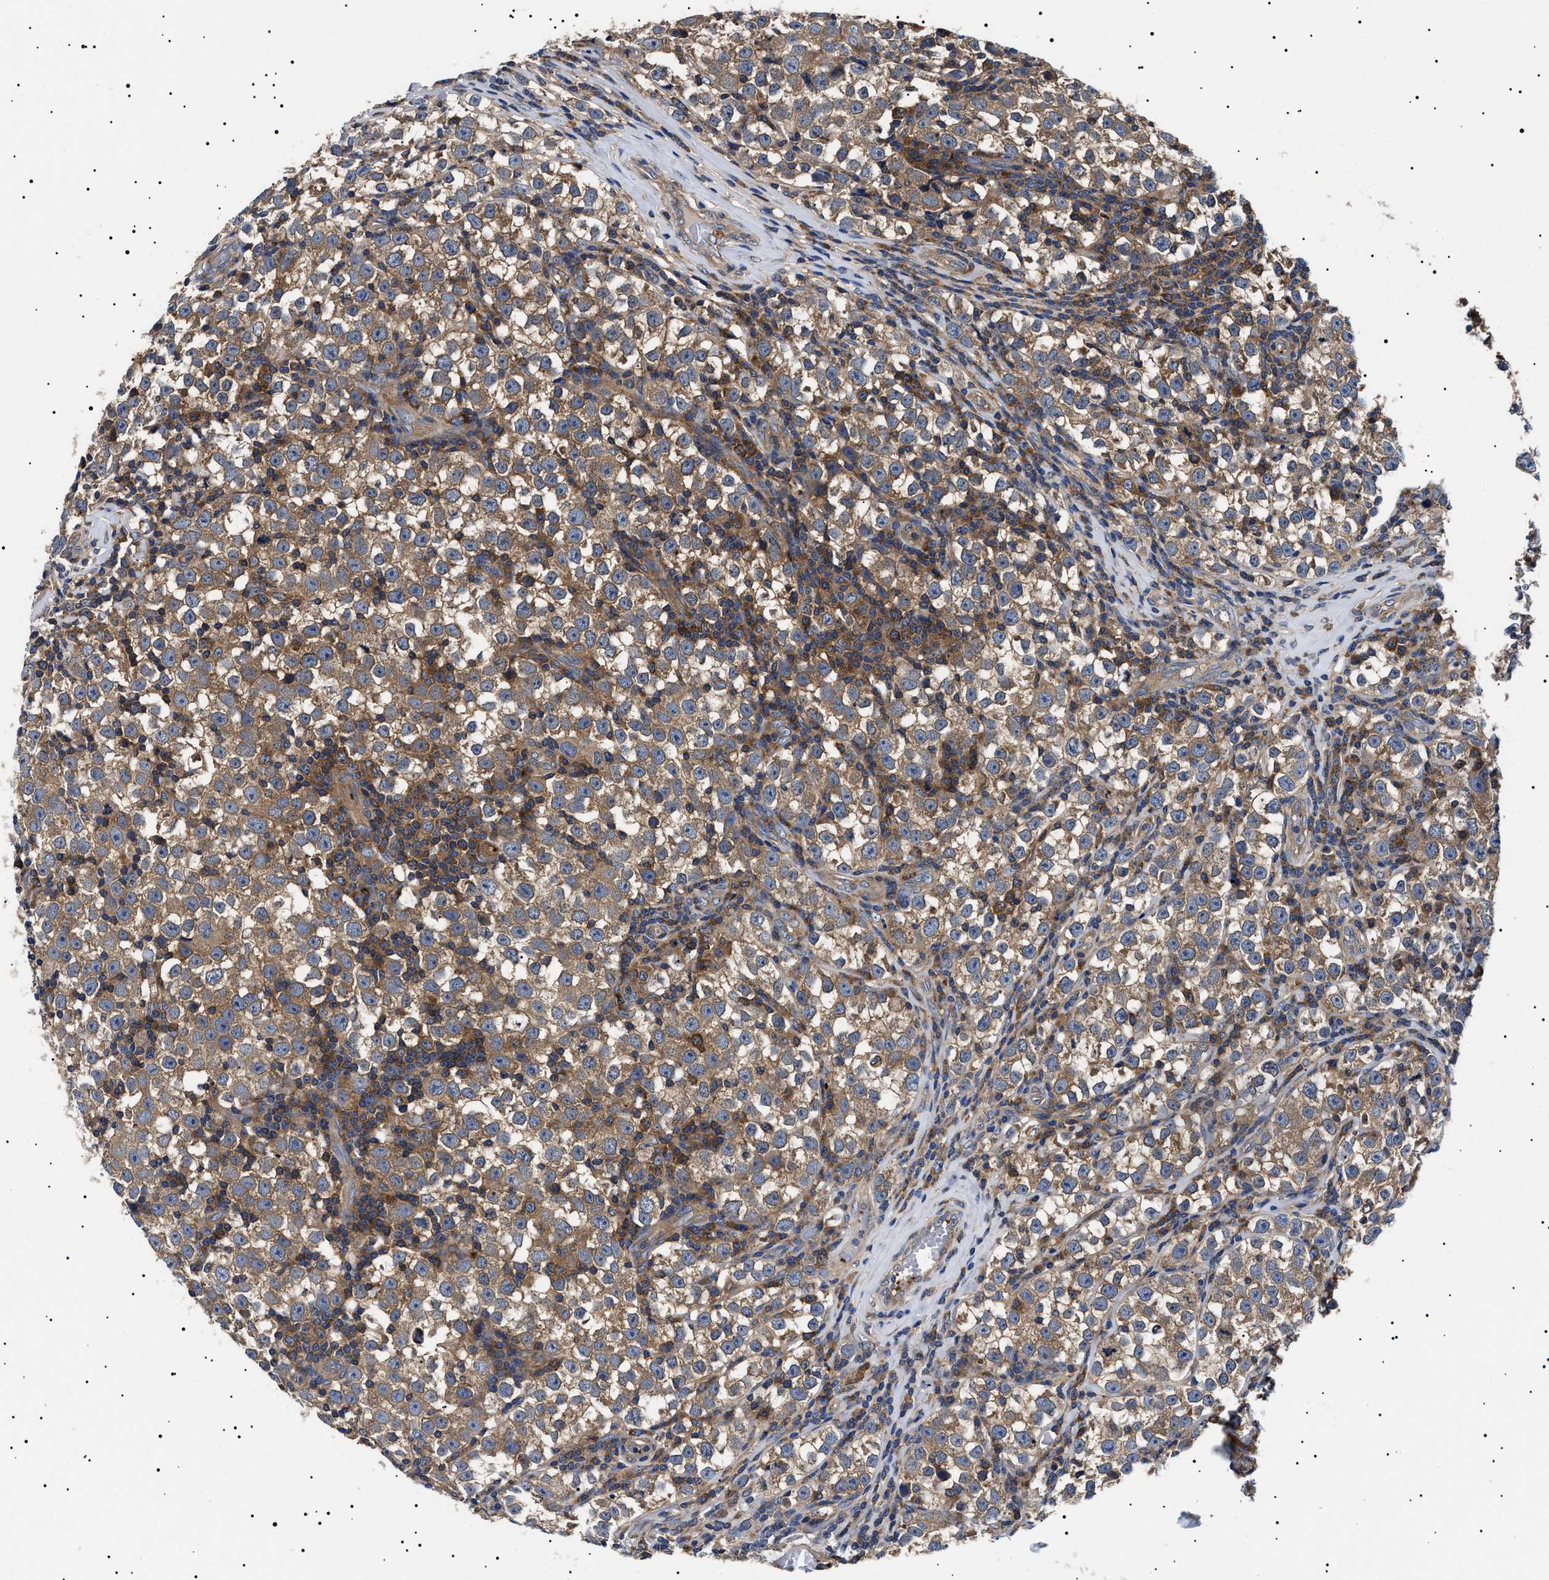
{"staining": {"intensity": "weak", "quantity": ">75%", "location": "cytoplasmic/membranous"}, "tissue": "testis cancer", "cell_type": "Tumor cells", "image_type": "cancer", "snomed": [{"axis": "morphology", "description": "Normal tissue, NOS"}, {"axis": "morphology", "description": "Seminoma, NOS"}, {"axis": "topography", "description": "Testis"}], "caption": "Immunohistochemistry photomicrograph of neoplastic tissue: human testis cancer stained using immunohistochemistry (IHC) shows low levels of weak protein expression localized specifically in the cytoplasmic/membranous of tumor cells, appearing as a cytoplasmic/membranous brown color.", "gene": "TPP2", "patient": {"sex": "male", "age": 43}}